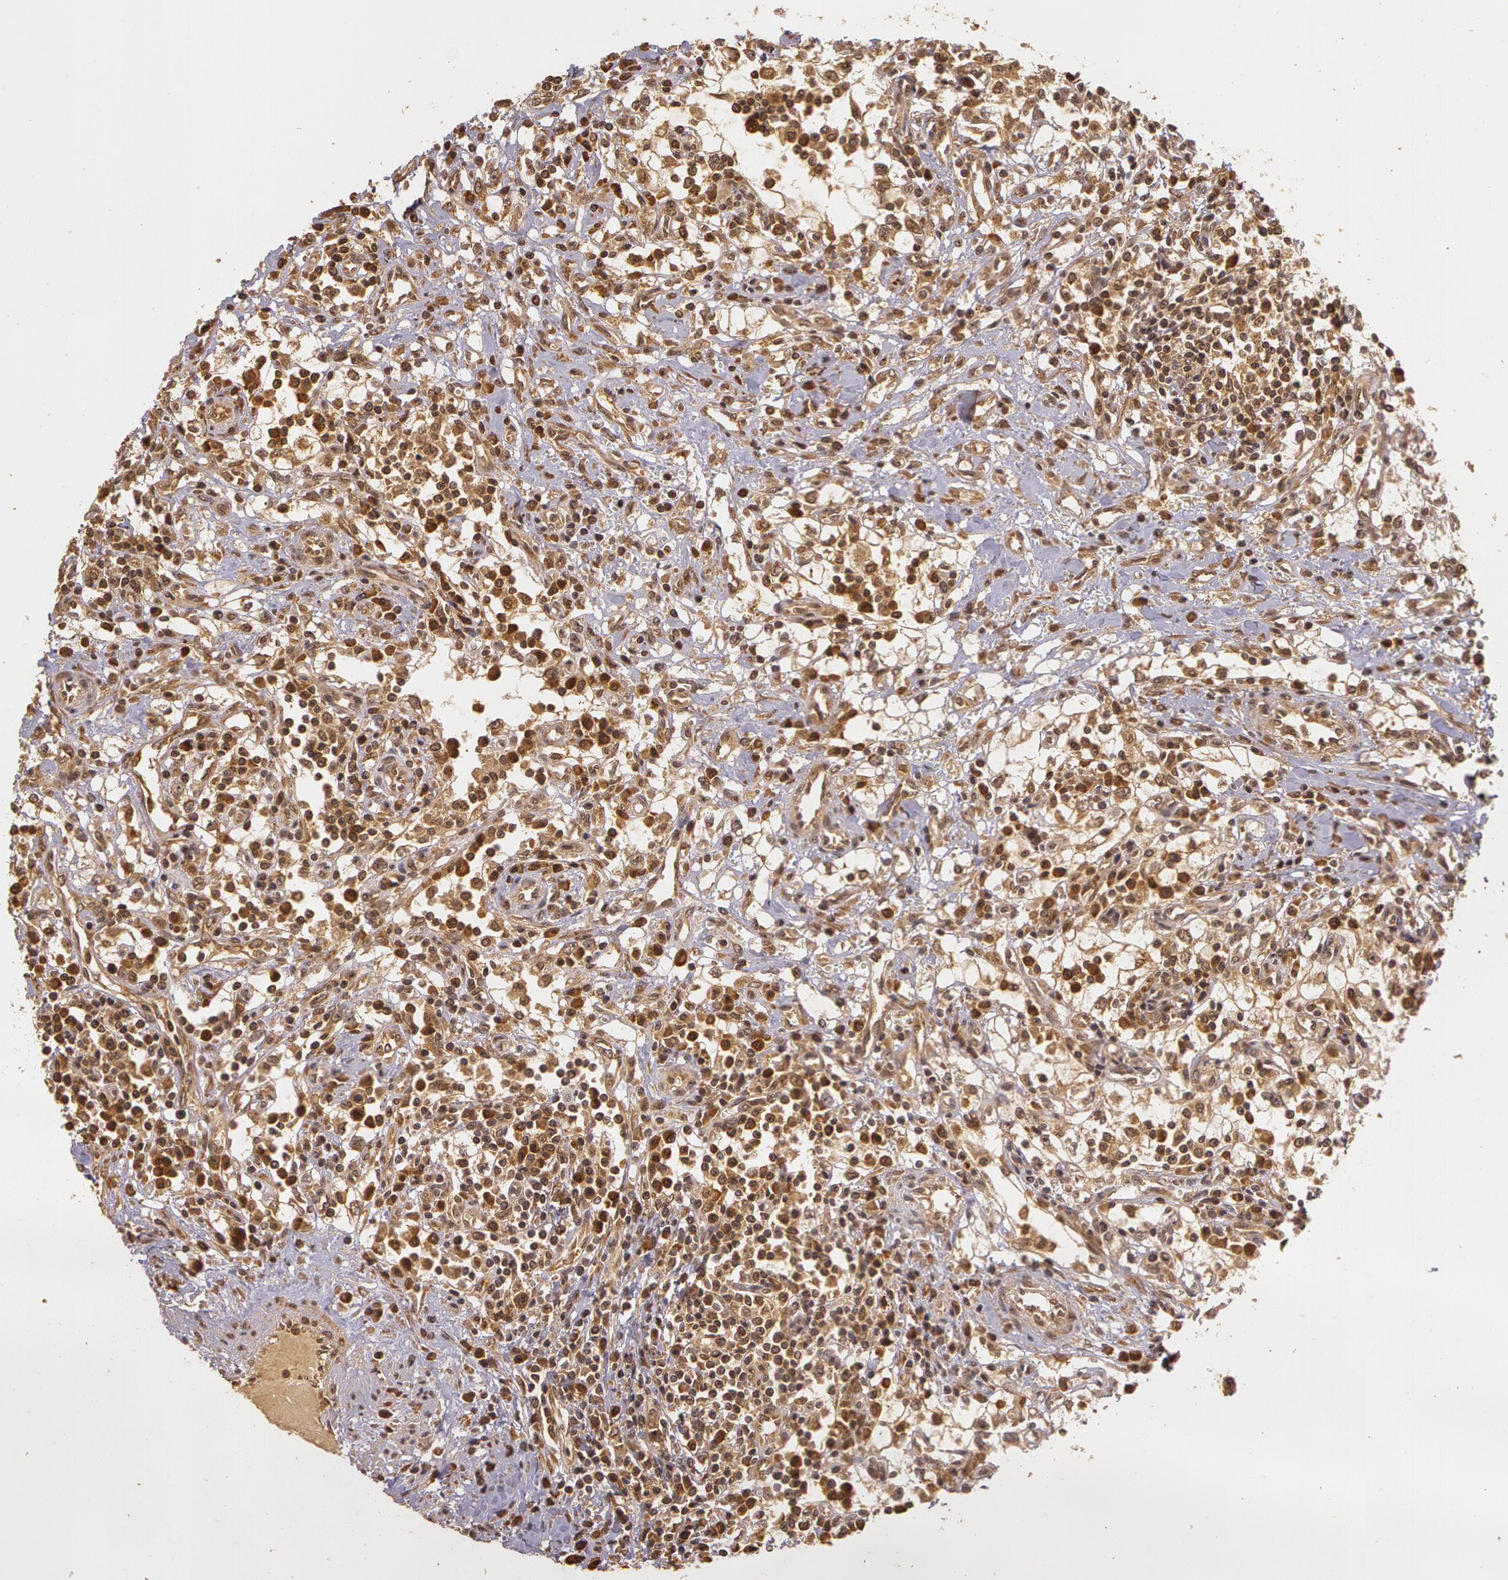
{"staining": {"intensity": "strong", "quantity": ">75%", "location": "cytoplasmic/membranous"}, "tissue": "renal cancer", "cell_type": "Tumor cells", "image_type": "cancer", "snomed": [{"axis": "morphology", "description": "Adenocarcinoma, NOS"}, {"axis": "topography", "description": "Kidney"}], "caption": "The micrograph shows a brown stain indicating the presence of a protein in the cytoplasmic/membranous of tumor cells in renal adenocarcinoma.", "gene": "ASCC2", "patient": {"sex": "male", "age": 82}}